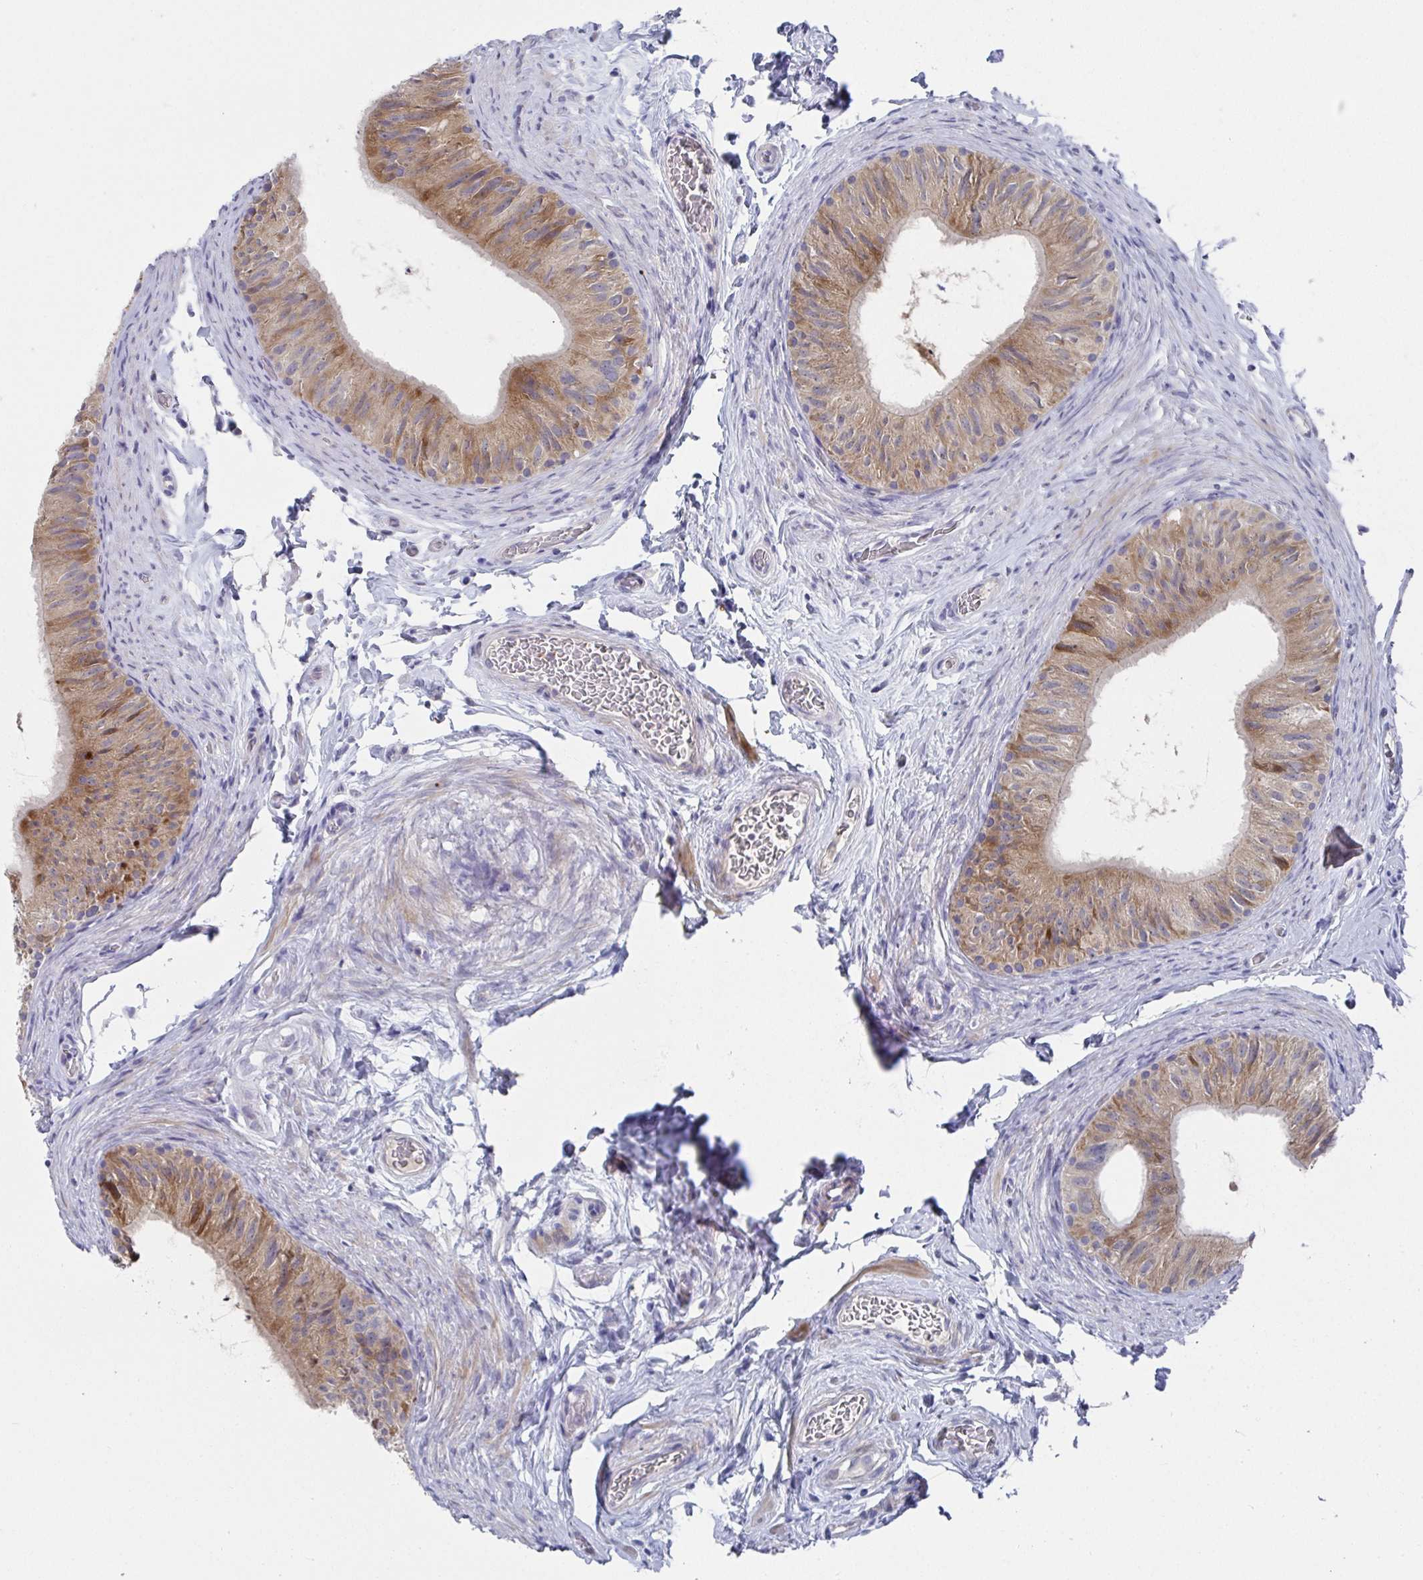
{"staining": {"intensity": "moderate", "quantity": ">75%", "location": "cytoplasmic/membranous"}, "tissue": "epididymis", "cell_type": "Glandular cells", "image_type": "normal", "snomed": [{"axis": "morphology", "description": "Normal tissue, NOS"}, {"axis": "topography", "description": "Epididymis, spermatic cord, NOS"}, {"axis": "topography", "description": "Epididymis"}], "caption": "The immunohistochemical stain shows moderate cytoplasmic/membranous staining in glandular cells of normal epididymis. (Brightfield microscopy of DAB IHC at high magnification).", "gene": "ATP5F1C", "patient": {"sex": "male", "age": 31}}